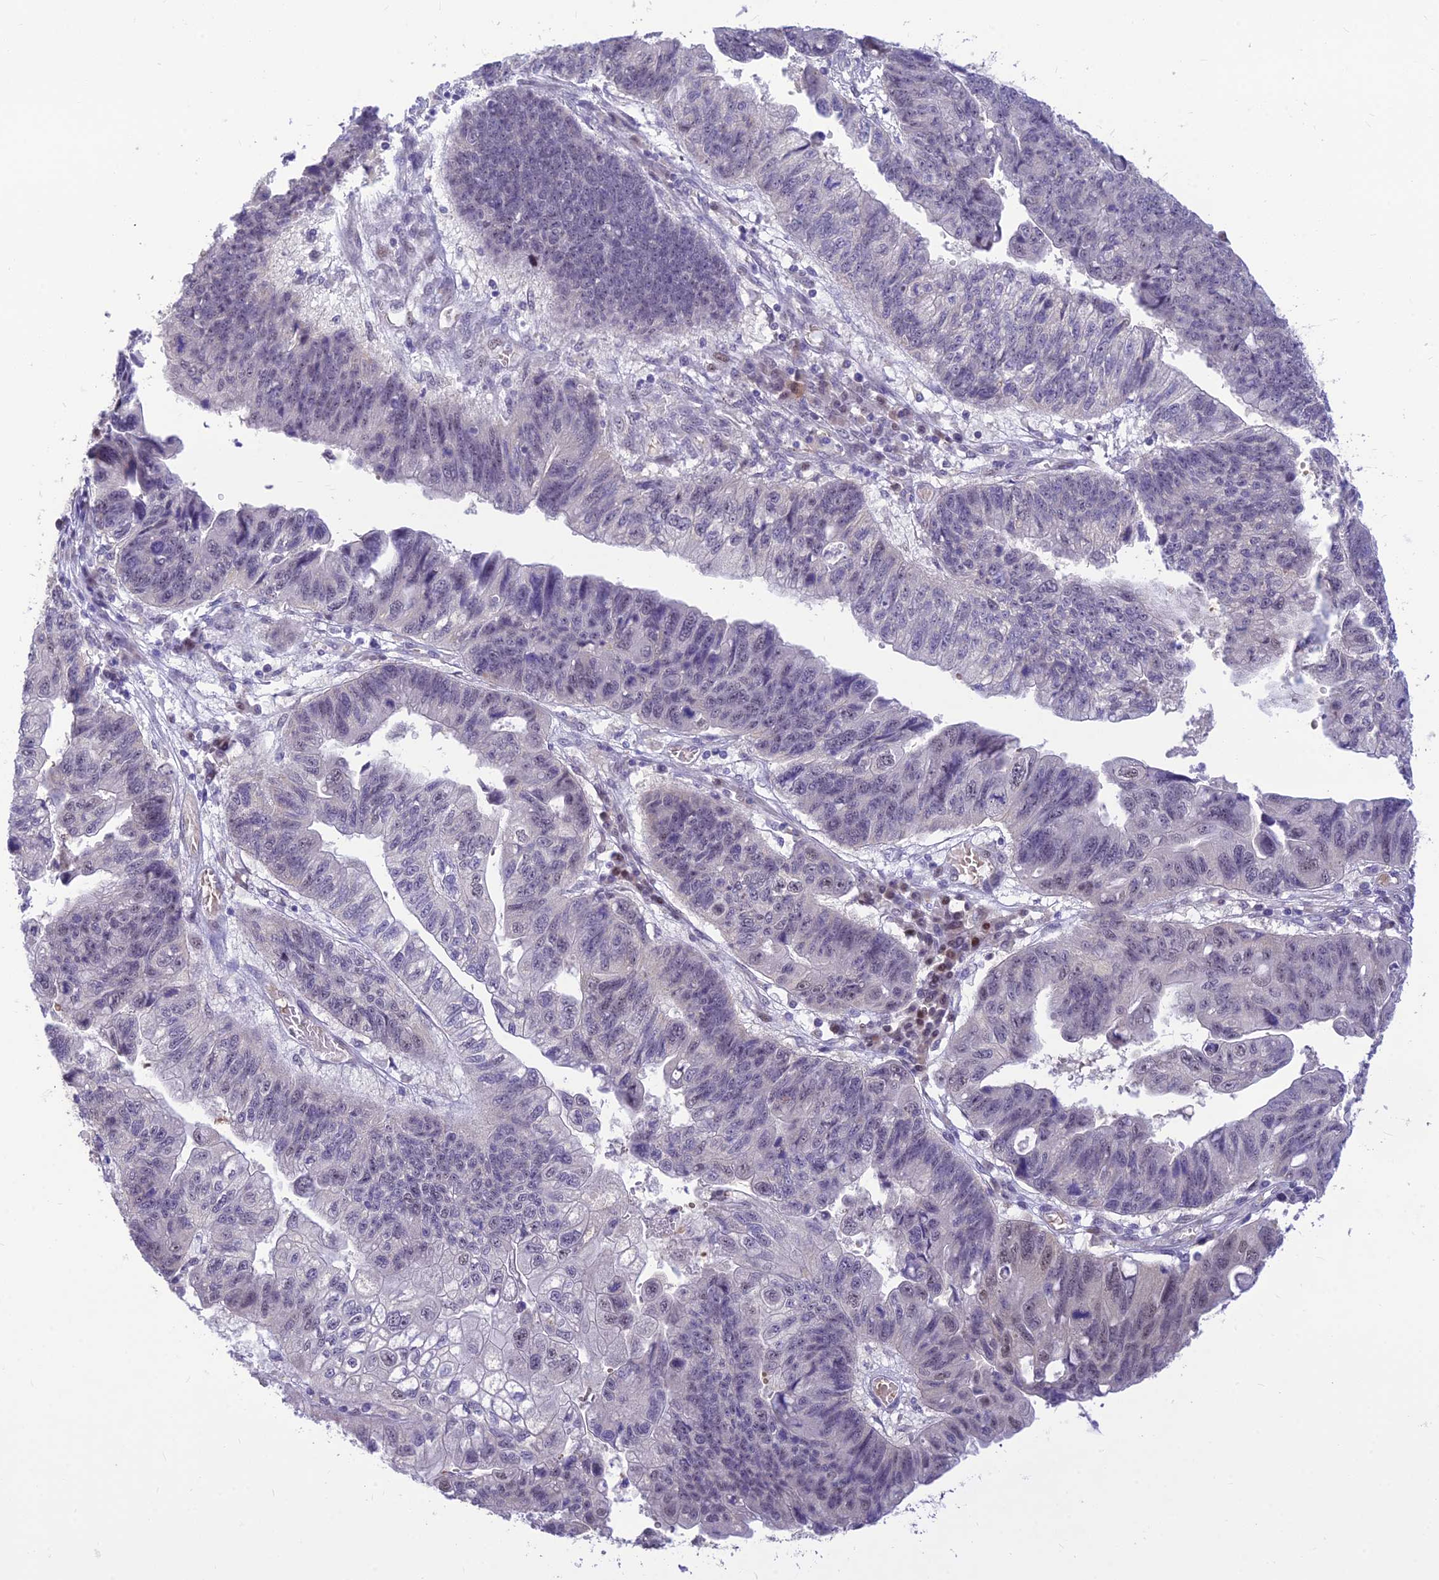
{"staining": {"intensity": "negative", "quantity": "none", "location": "none"}, "tissue": "stomach cancer", "cell_type": "Tumor cells", "image_type": "cancer", "snomed": [{"axis": "morphology", "description": "Adenocarcinoma, NOS"}, {"axis": "topography", "description": "Stomach"}], "caption": "IHC image of adenocarcinoma (stomach) stained for a protein (brown), which shows no staining in tumor cells. (DAB (3,3'-diaminobenzidine) IHC visualized using brightfield microscopy, high magnification).", "gene": "ASPDH", "patient": {"sex": "male", "age": 59}}